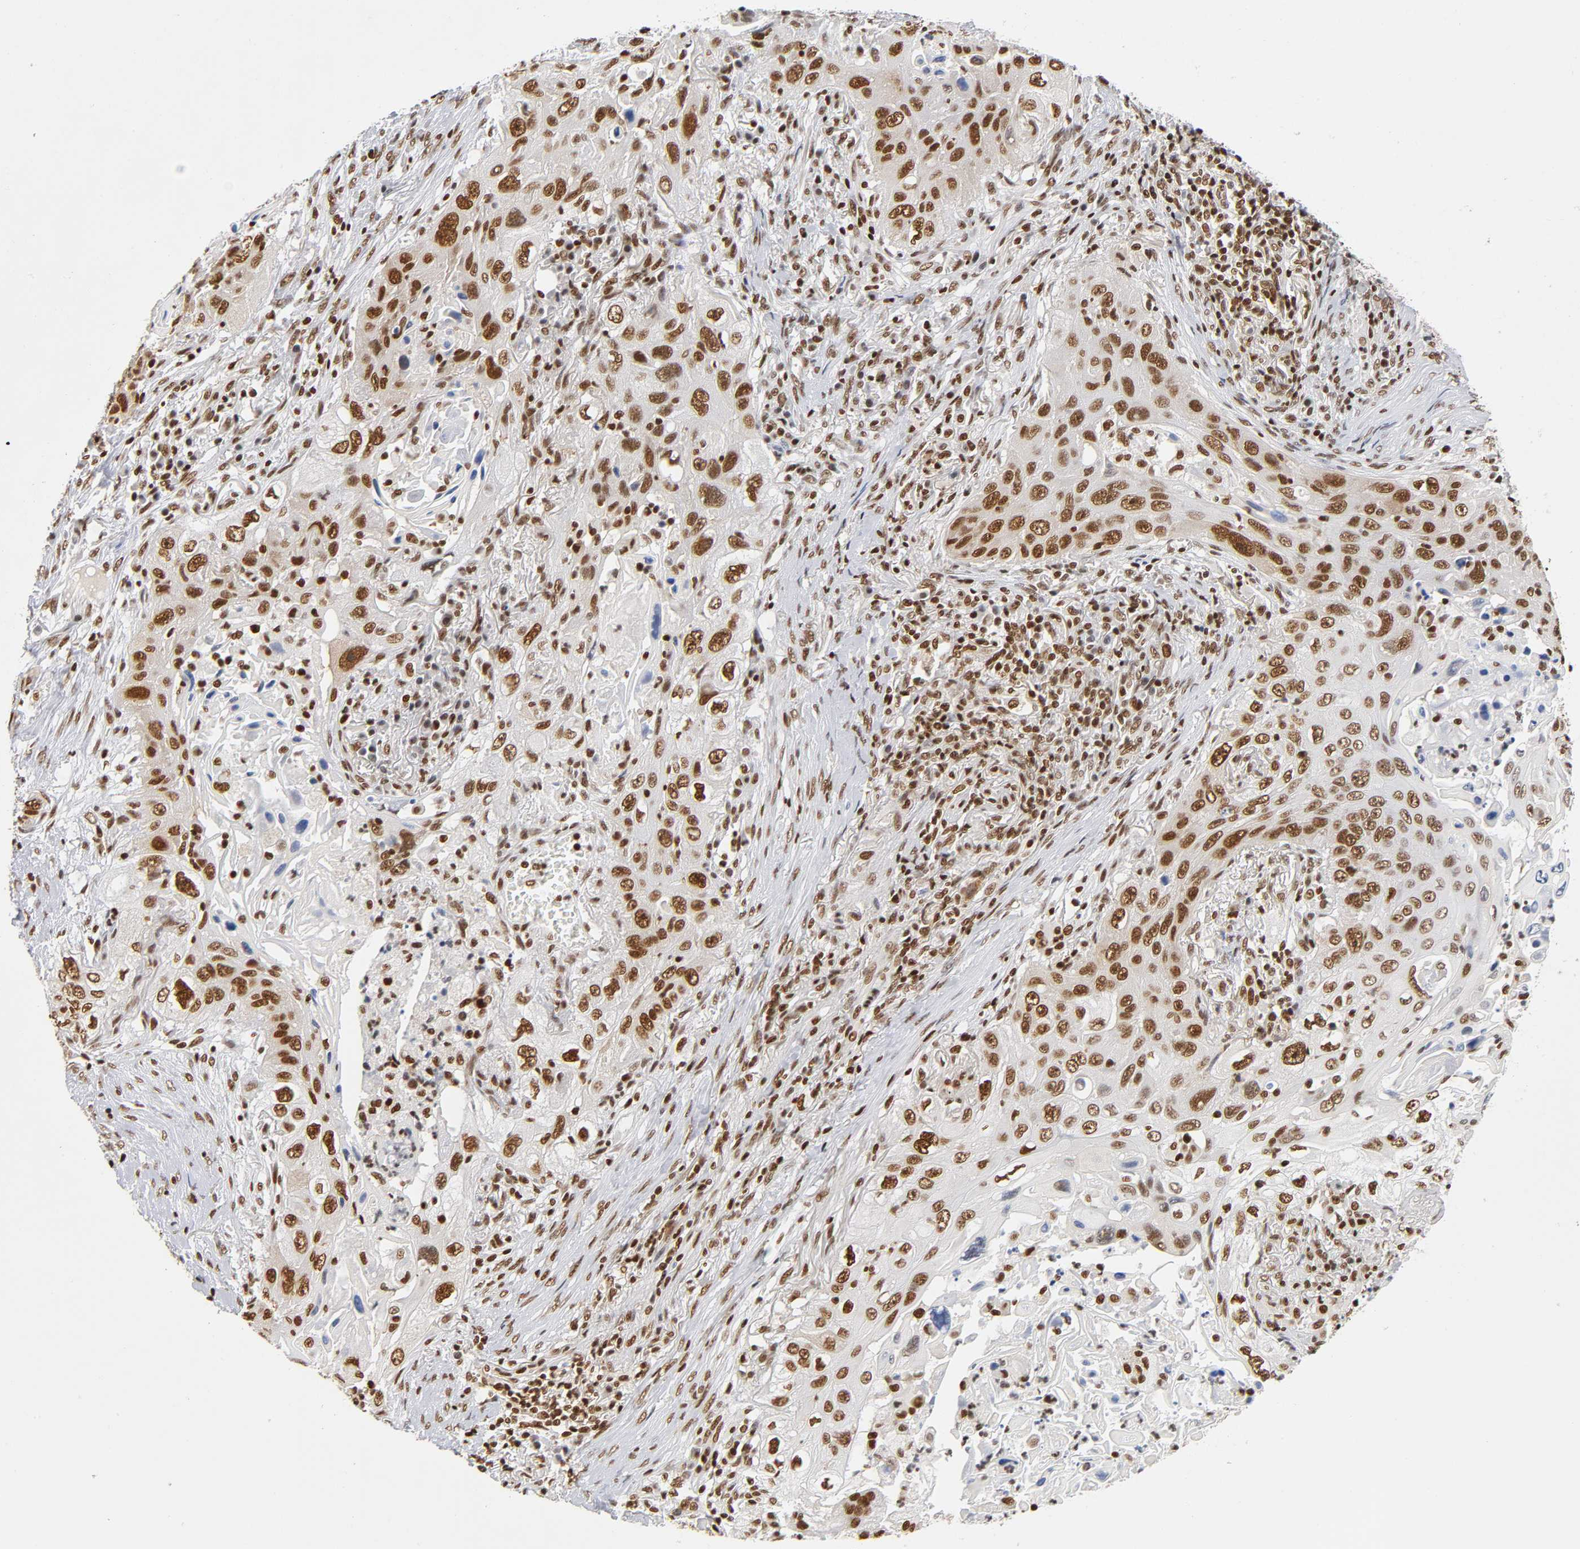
{"staining": {"intensity": "strong", "quantity": ">75%", "location": "nuclear"}, "tissue": "lung cancer", "cell_type": "Tumor cells", "image_type": "cancer", "snomed": [{"axis": "morphology", "description": "Squamous cell carcinoma, NOS"}, {"axis": "topography", "description": "Lung"}], "caption": "IHC histopathology image of human squamous cell carcinoma (lung) stained for a protein (brown), which exhibits high levels of strong nuclear positivity in approximately >75% of tumor cells.", "gene": "ILKAP", "patient": {"sex": "female", "age": 67}}